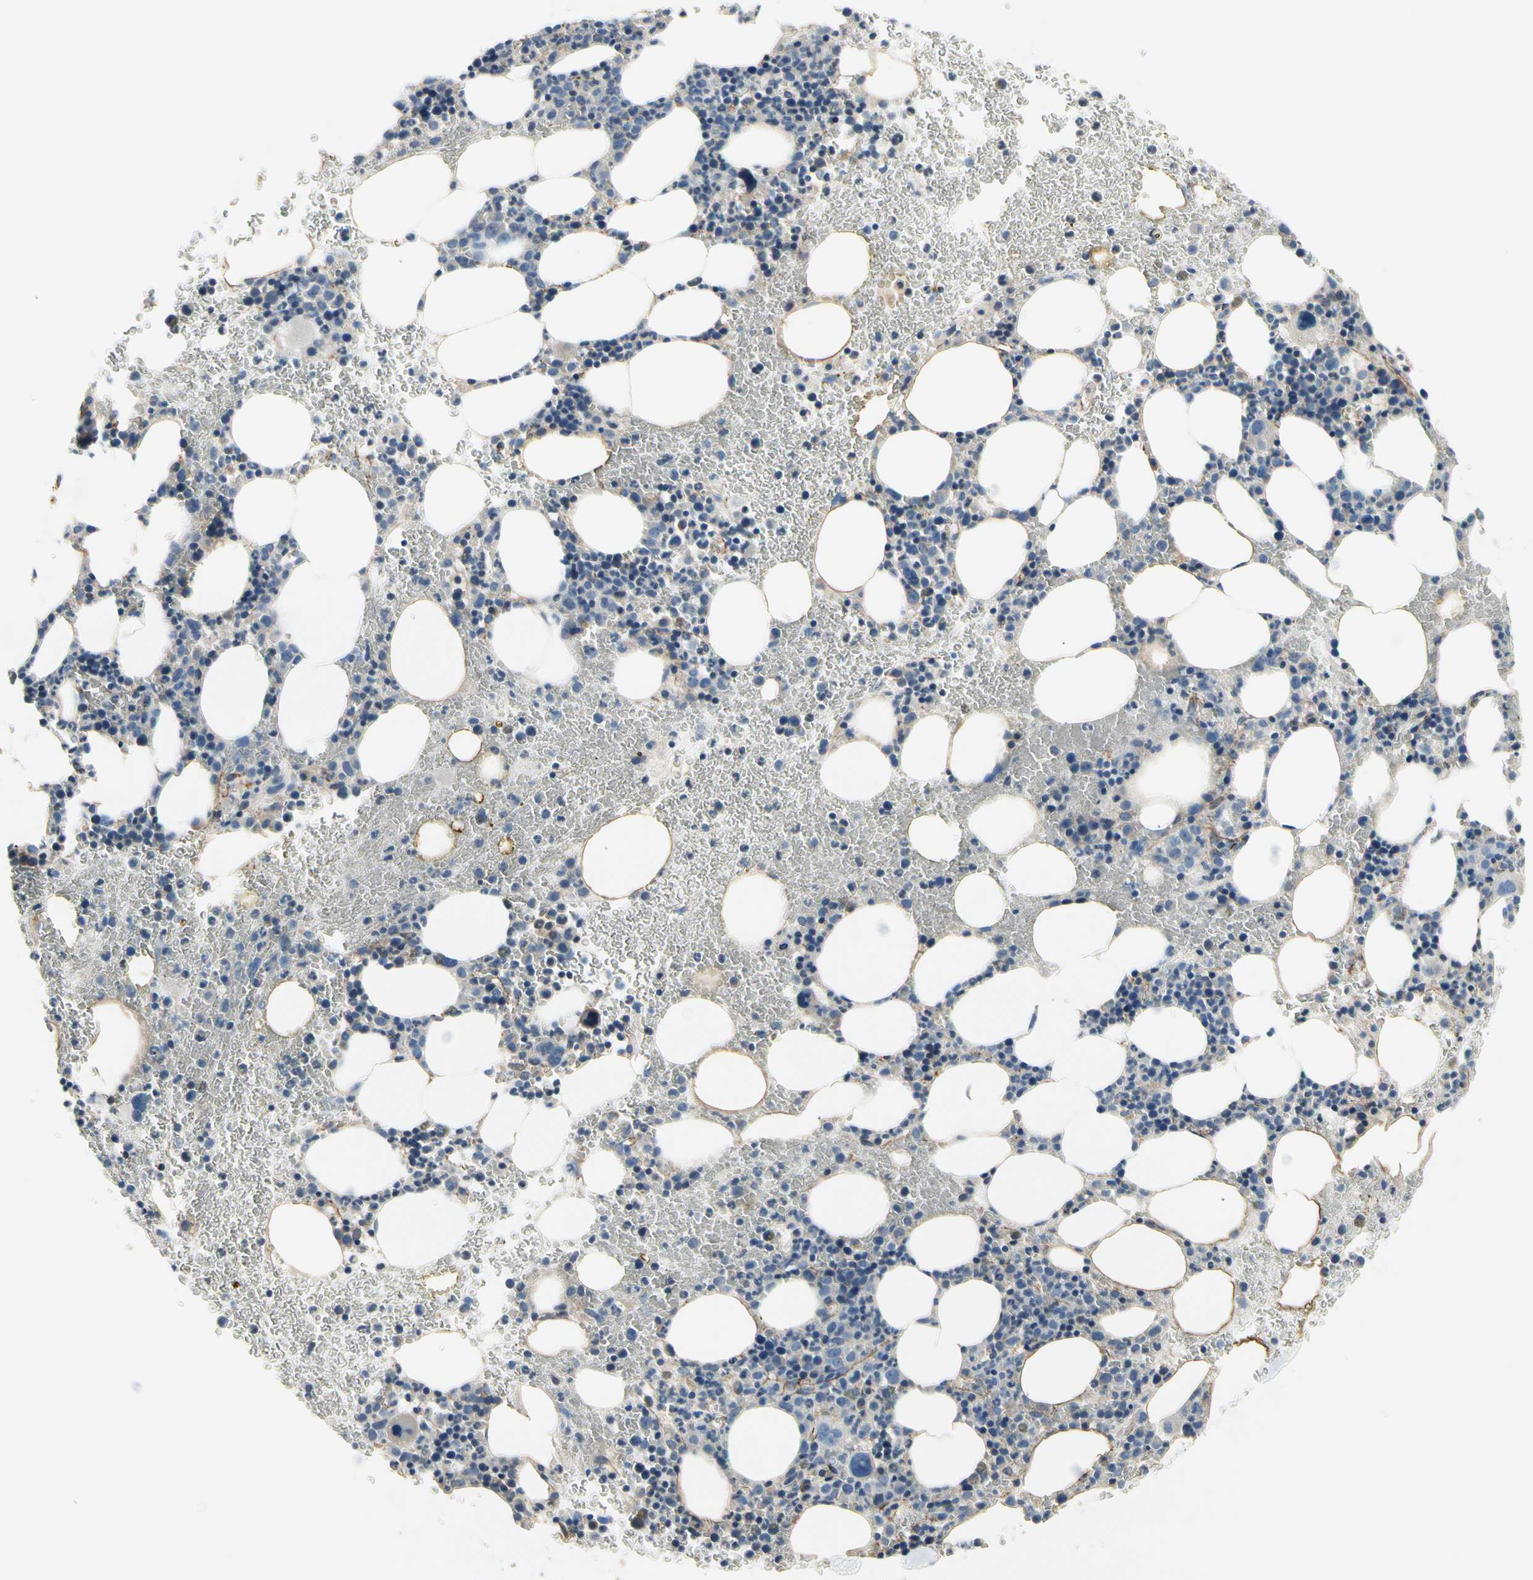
{"staining": {"intensity": "moderate", "quantity": "<25%", "location": "cytoplasmic/membranous"}, "tissue": "bone marrow", "cell_type": "Hematopoietic cells", "image_type": "normal", "snomed": [{"axis": "morphology", "description": "Normal tissue, NOS"}, {"axis": "morphology", "description": "Inflammation, NOS"}, {"axis": "topography", "description": "Bone marrow"}], "caption": "A brown stain shows moderate cytoplasmic/membranous expression of a protein in hematopoietic cells of benign human bone marrow.", "gene": "LGR6", "patient": {"sex": "female", "age": 54}}